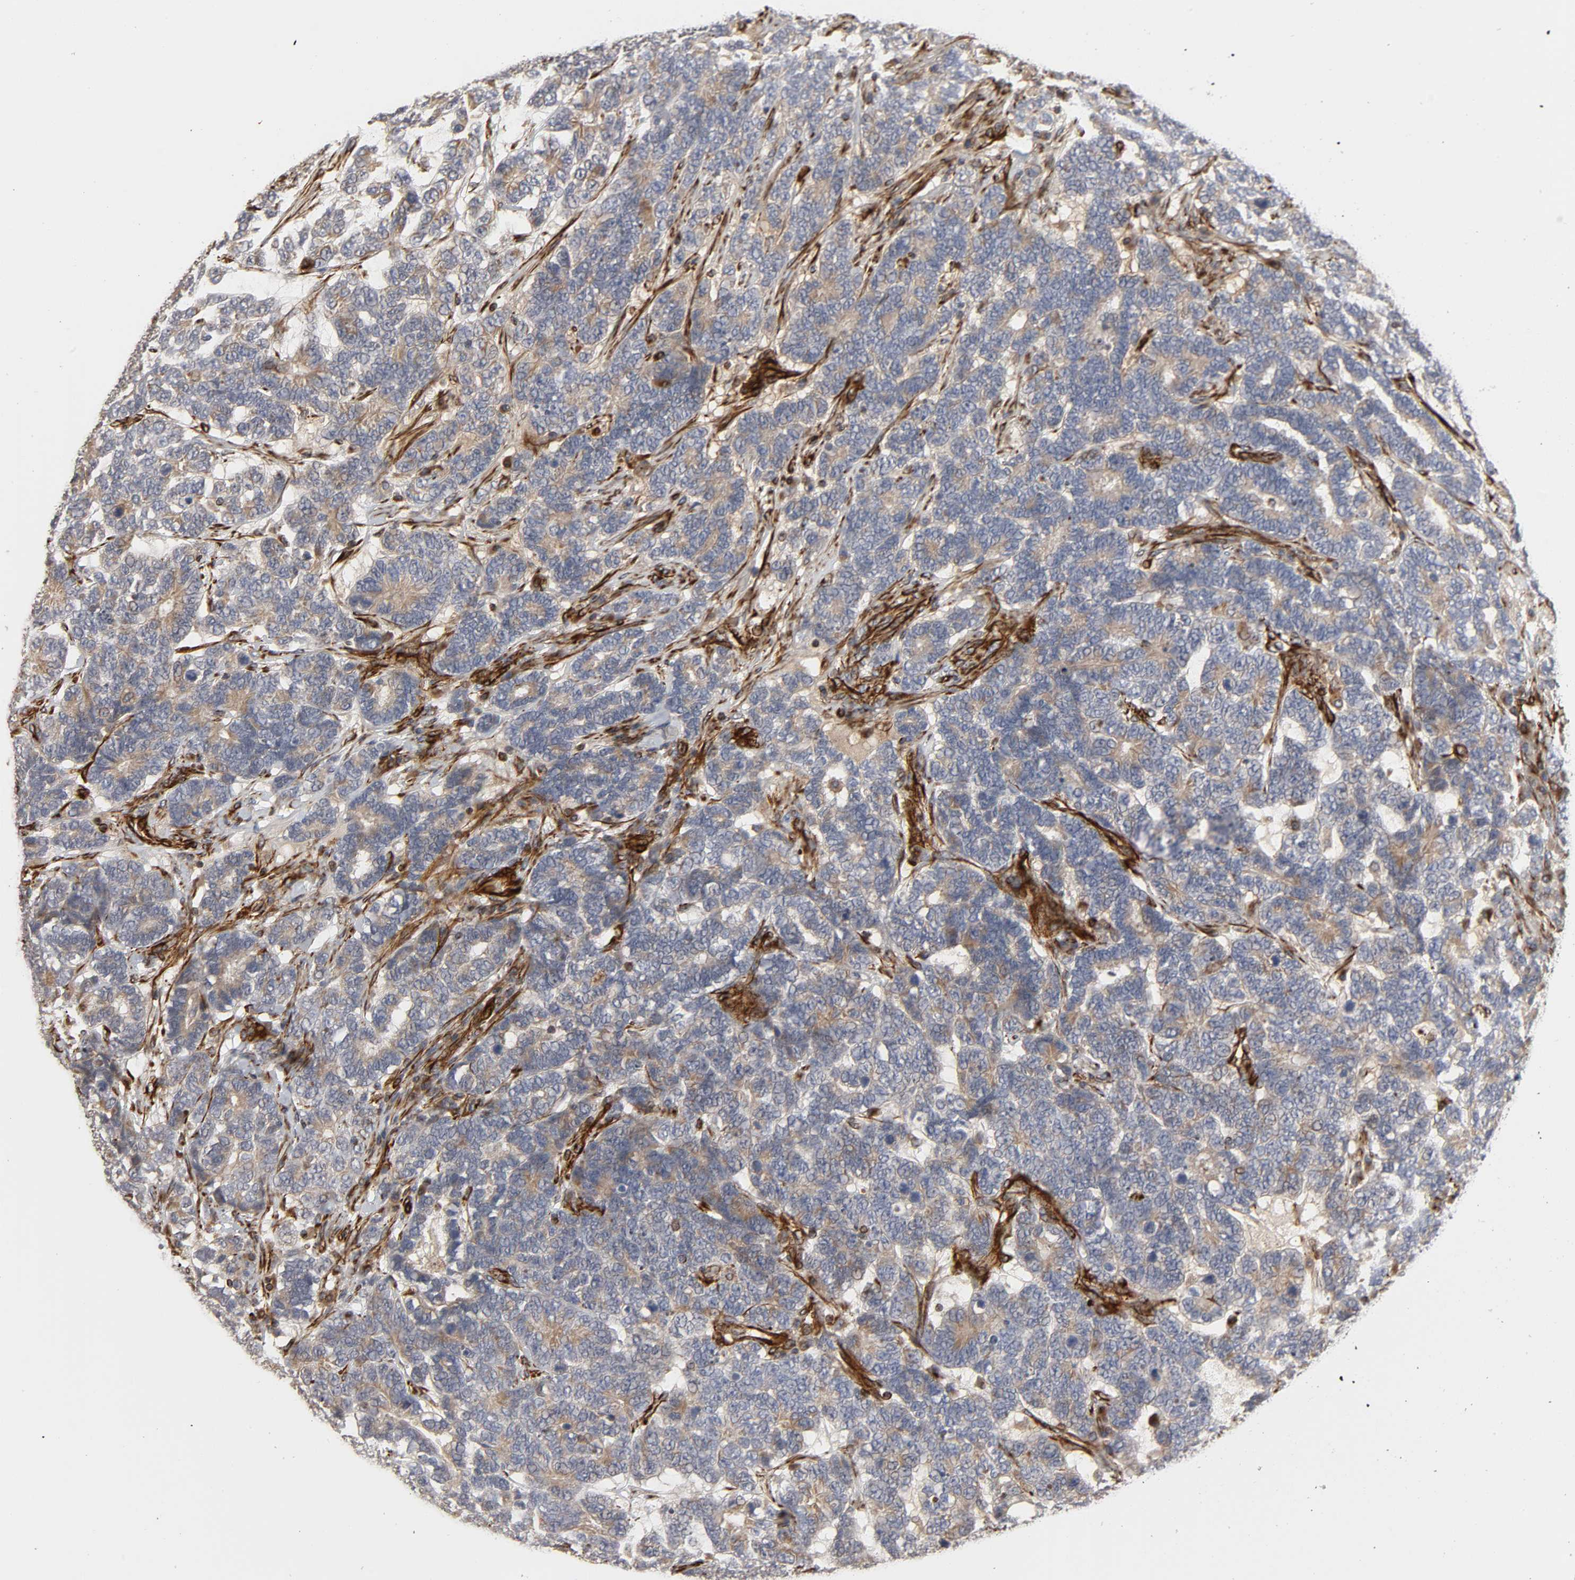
{"staining": {"intensity": "moderate", "quantity": ">75%", "location": "cytoplasmic/membranous"}, "tissue": "testis cancer", "cell_type": "Tumor cells", "image_type": "cancer", "snomed": [{"axis": "morphology", "description": "Carcinoma, Embryonal, NOS"}, {"axis": "topography", "description": "Testis"}], "caption": "Tumor cells show medium levels of moderate cytoplasmic/membranous staining in approximately >75% of cells in human testis cancer (embryonal carcinoma).", "gene": "FAM118A", "patient": {"sex": "male", "age": 26}}